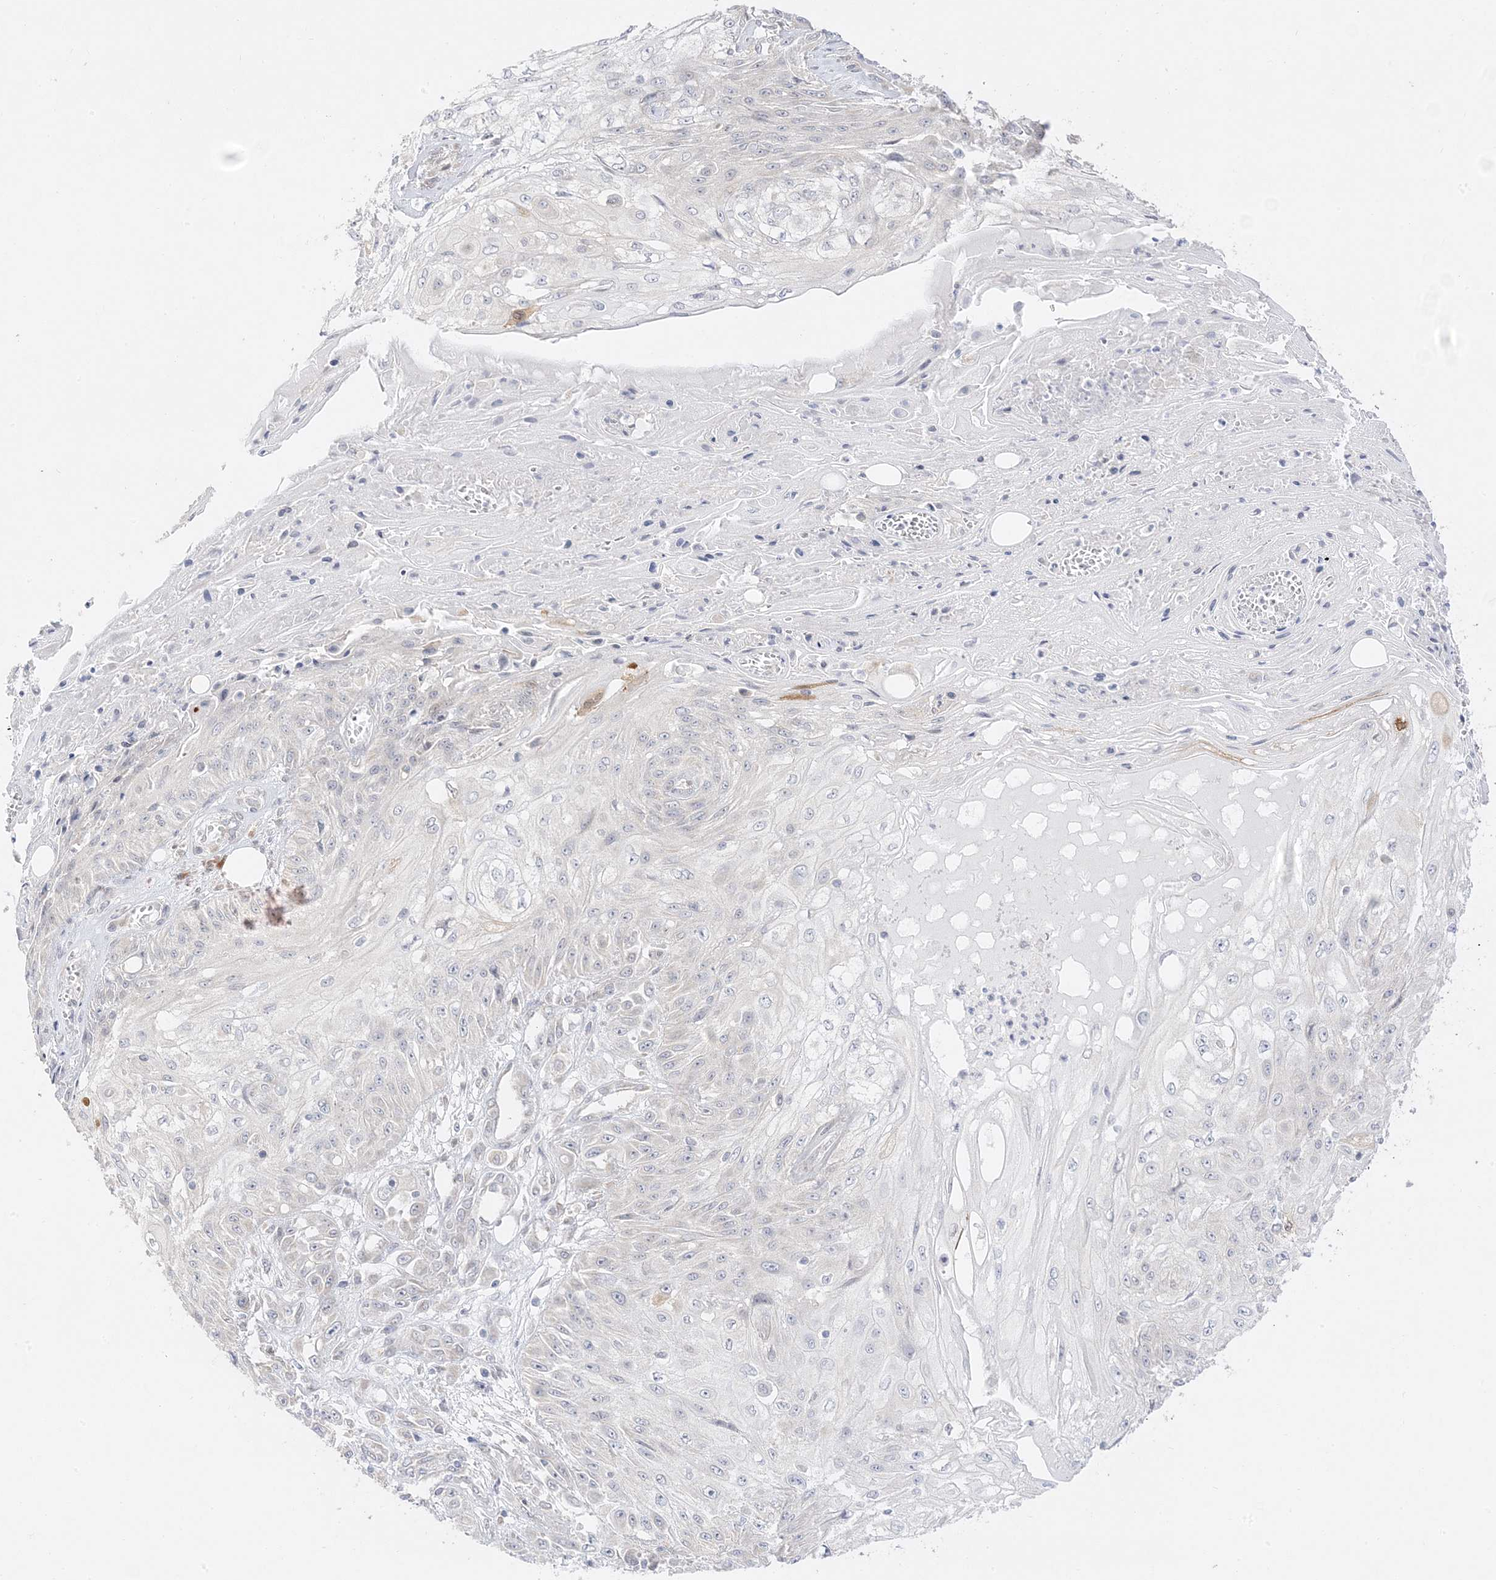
{"staining": {"intensity": "negative", "quantity": "none", "location": "none"}, "tissue": "skin cancer", "cell_type": "Tumor cells", "image_type": "cancer", "snomed": [{"axis": "morphology", "description": "Squamous cell carcinoma, NOS"}, {"axis": "morphology", "description": "Squamous cell carcinoma, metastatic, NOS"}, {"axis": "topography", "description": "Skin"}, {"axis": "topography", "description": "Lymph node"}], "caption": "Tumor cells show no significant protein staining in skin cancer (metastatic squamous cell carcinoma).", "gene": "C2CD2", "patient": {"sex": "male", "age": 75}}